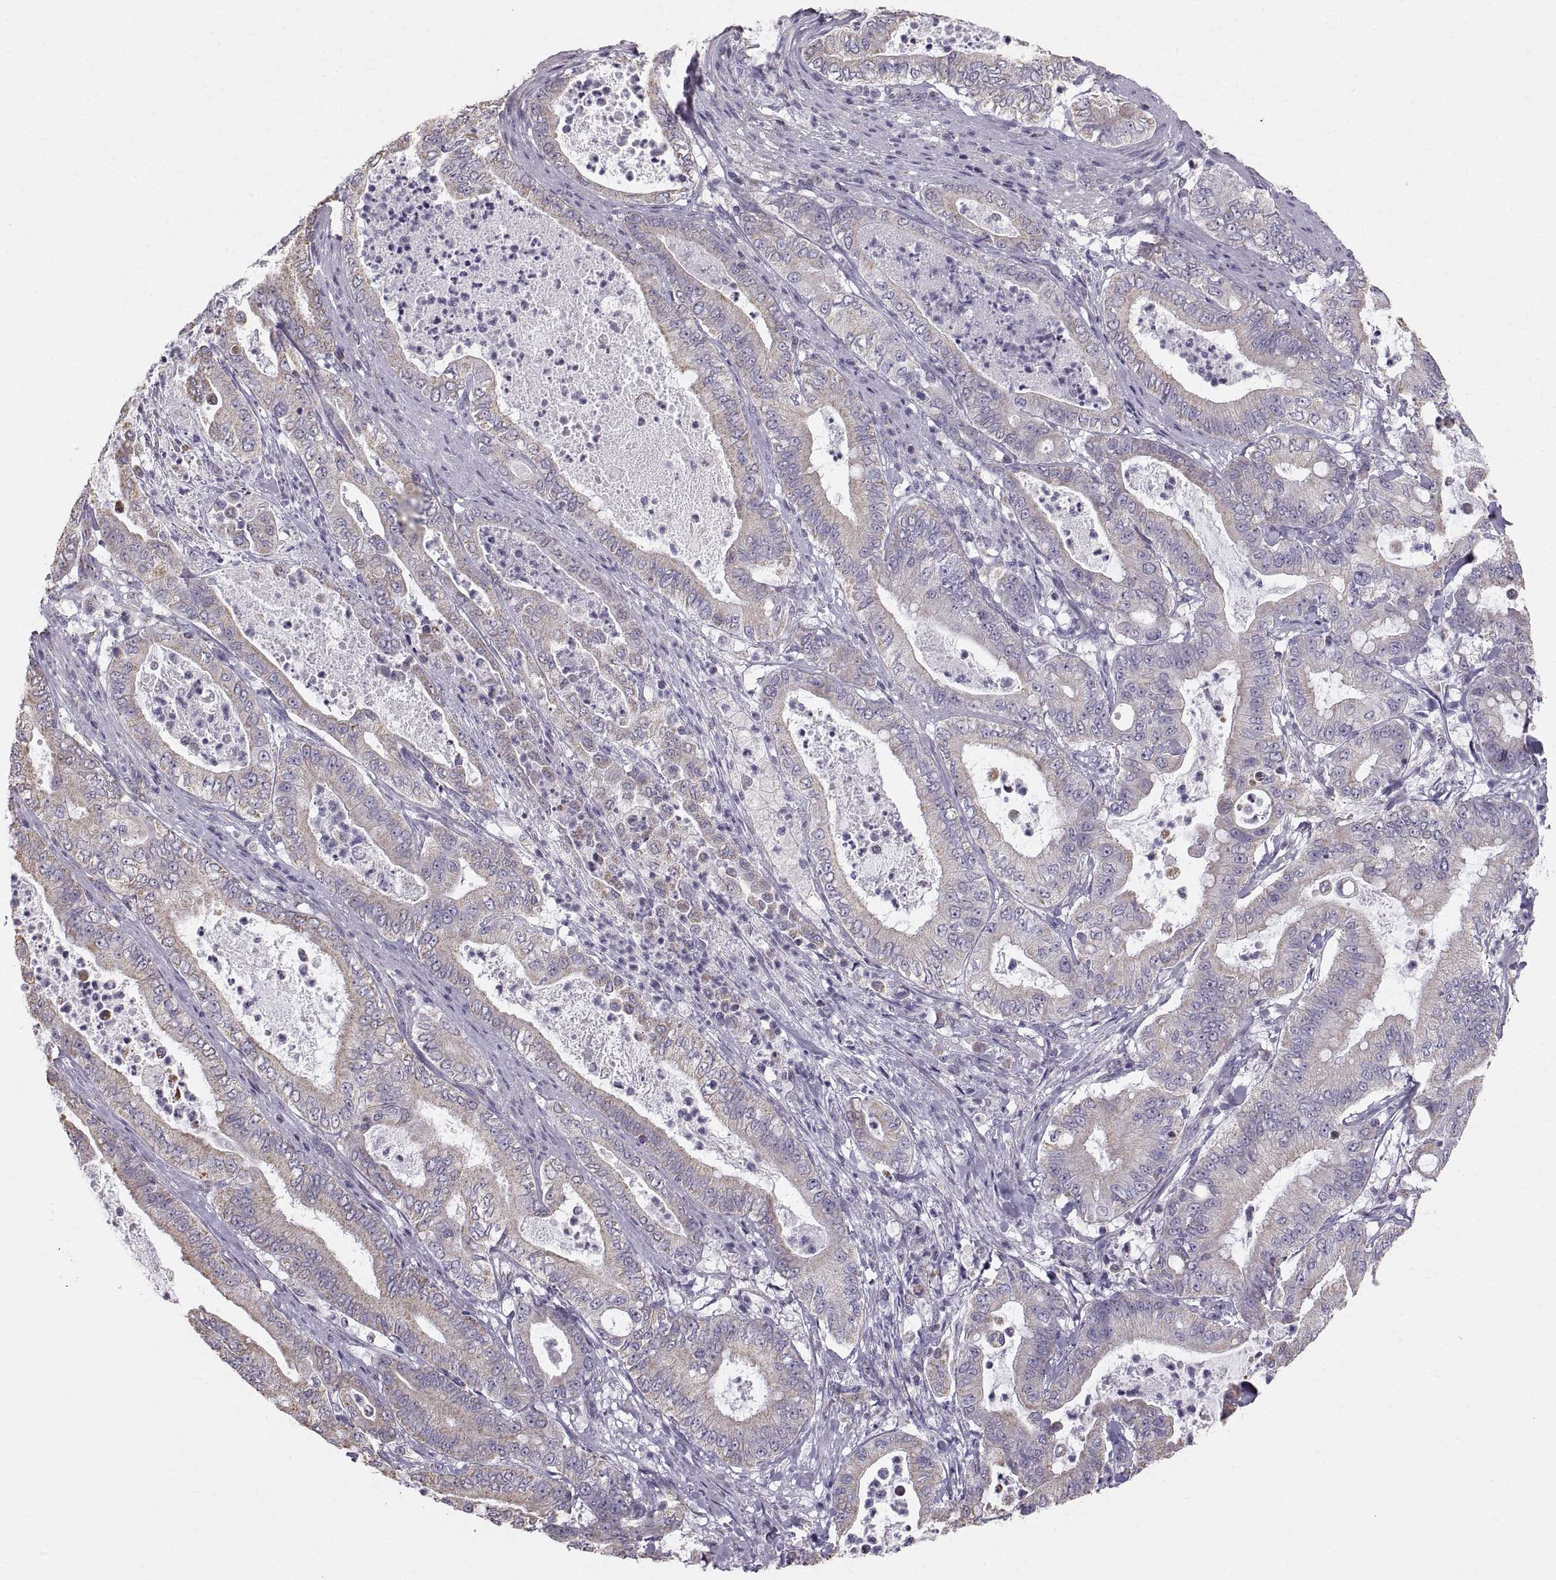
{"staining": {"intensity": "weak", "quantity": "25%-75%", "location": "cytoplasmic/membranous"}, "tissue": "pancreatic cancer", "cell_type": "Tumor cells", "image_type": "cancer", "snomed": [{"axis": "morphology", "description": "Adenocarcinoma, NOS"}, {"axis": "topography", "description": "Pancreas"}], "caption": "Tumor cells display low levels of weak cytoplasmic/membranous expression in approximately 25%-75% of cells in human pancreatic adenocarcinoma. The staining is performed using DAB (3,3'-diaminobenzidine) brown chromogen to label protein expression. The nuclei are counter-stained blue using hematoxylin.", "gene": "STMND1", "patient": {"sex": "male", "age": 71}}